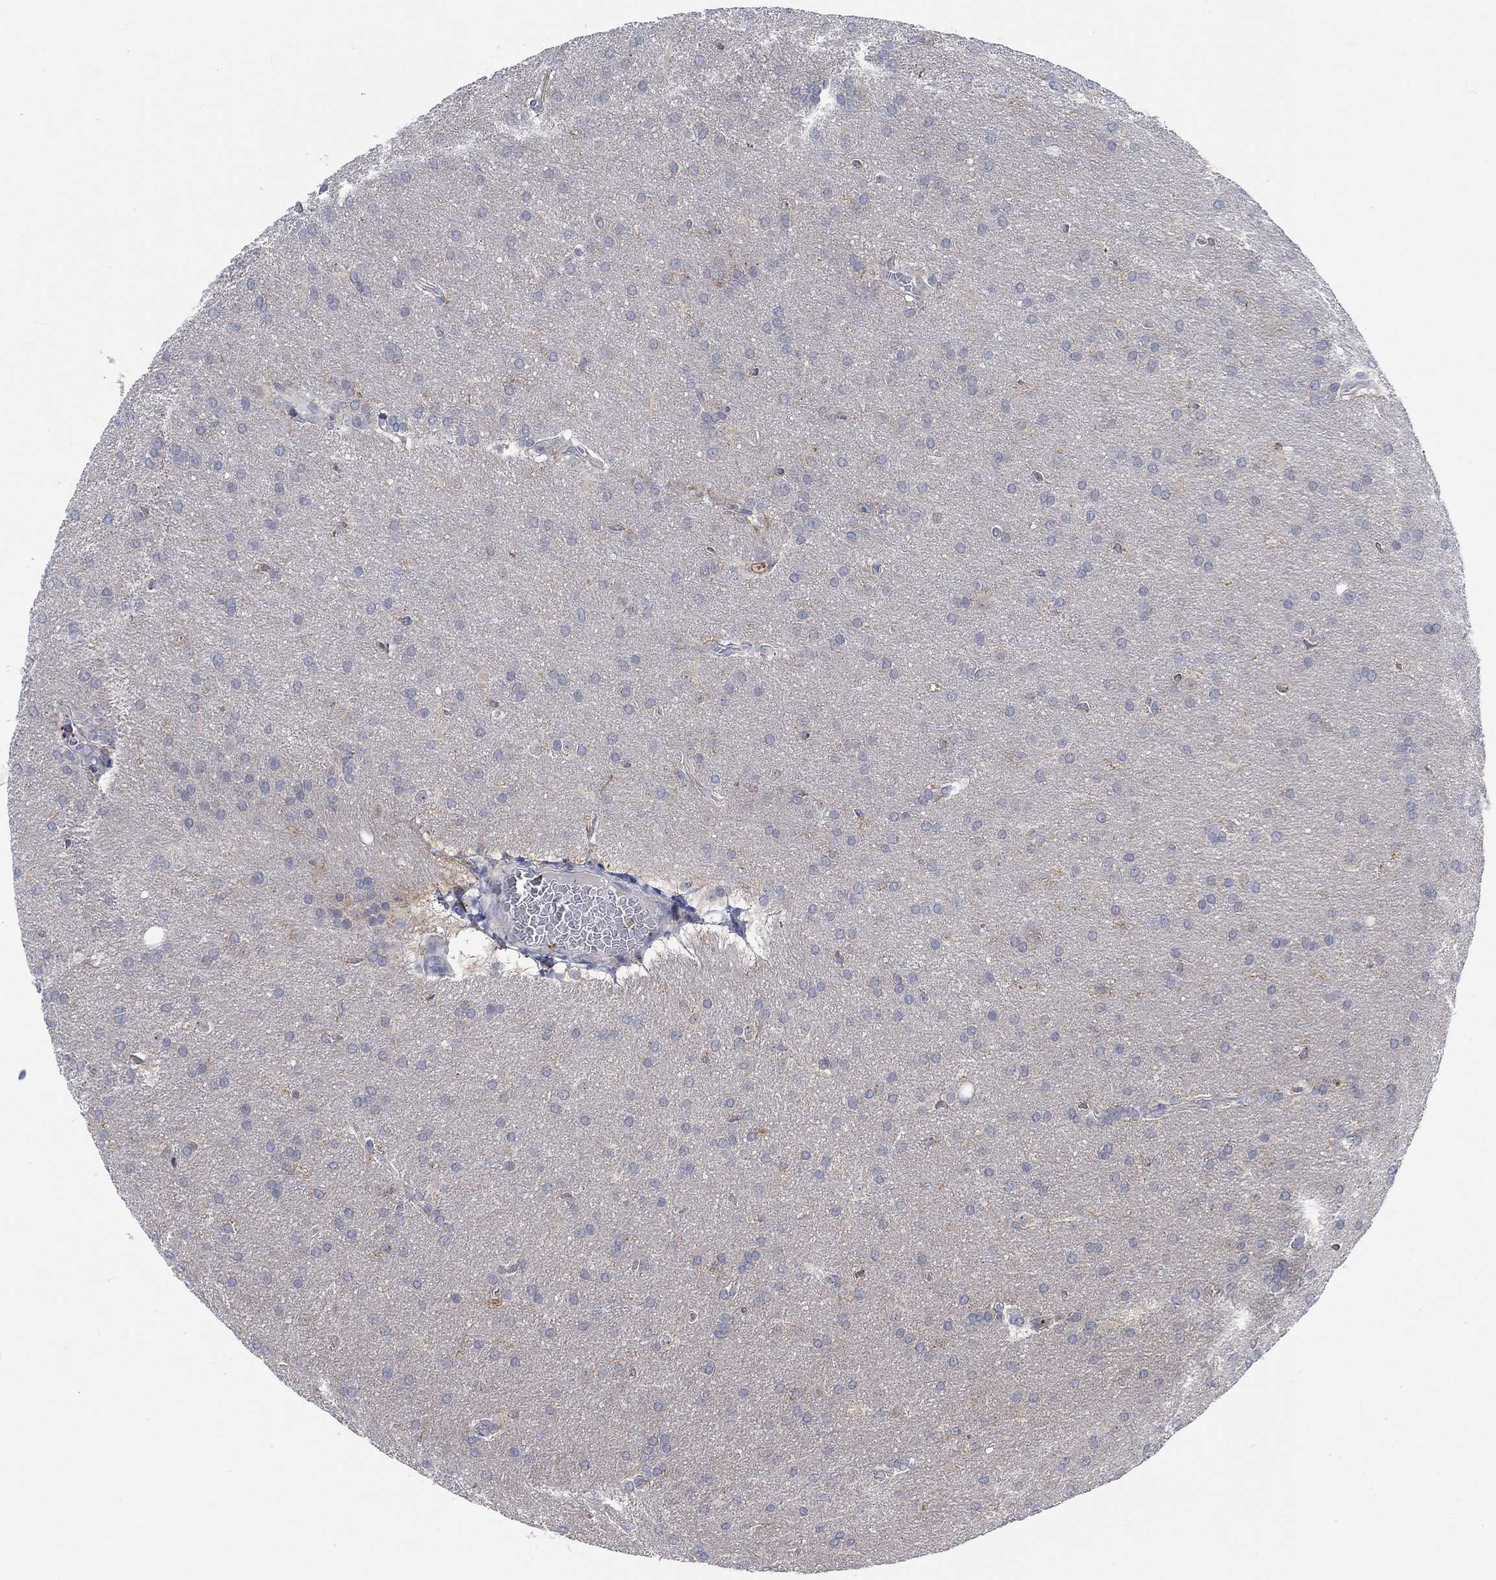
{"staining": {"intensity": "negative", "quantity": "none", "location": "none"}, "tissue": "glioma", "cell_type": "Tumor cells", "image_type": "cancer", "snomed": [{"axis": "morphology", "description": "Glioma, malignant, Low grade"}, {"axis": "topography", "description": "Brain"}], "caption": "Immunohistochemistry (IHC) photomicrograph of neoplastic tissue: human glioma stained with DAB shows no significant protein expression in tumor cells.", "gene": "PMFBP1", "patient": {"sex": "female", "age": 32}}